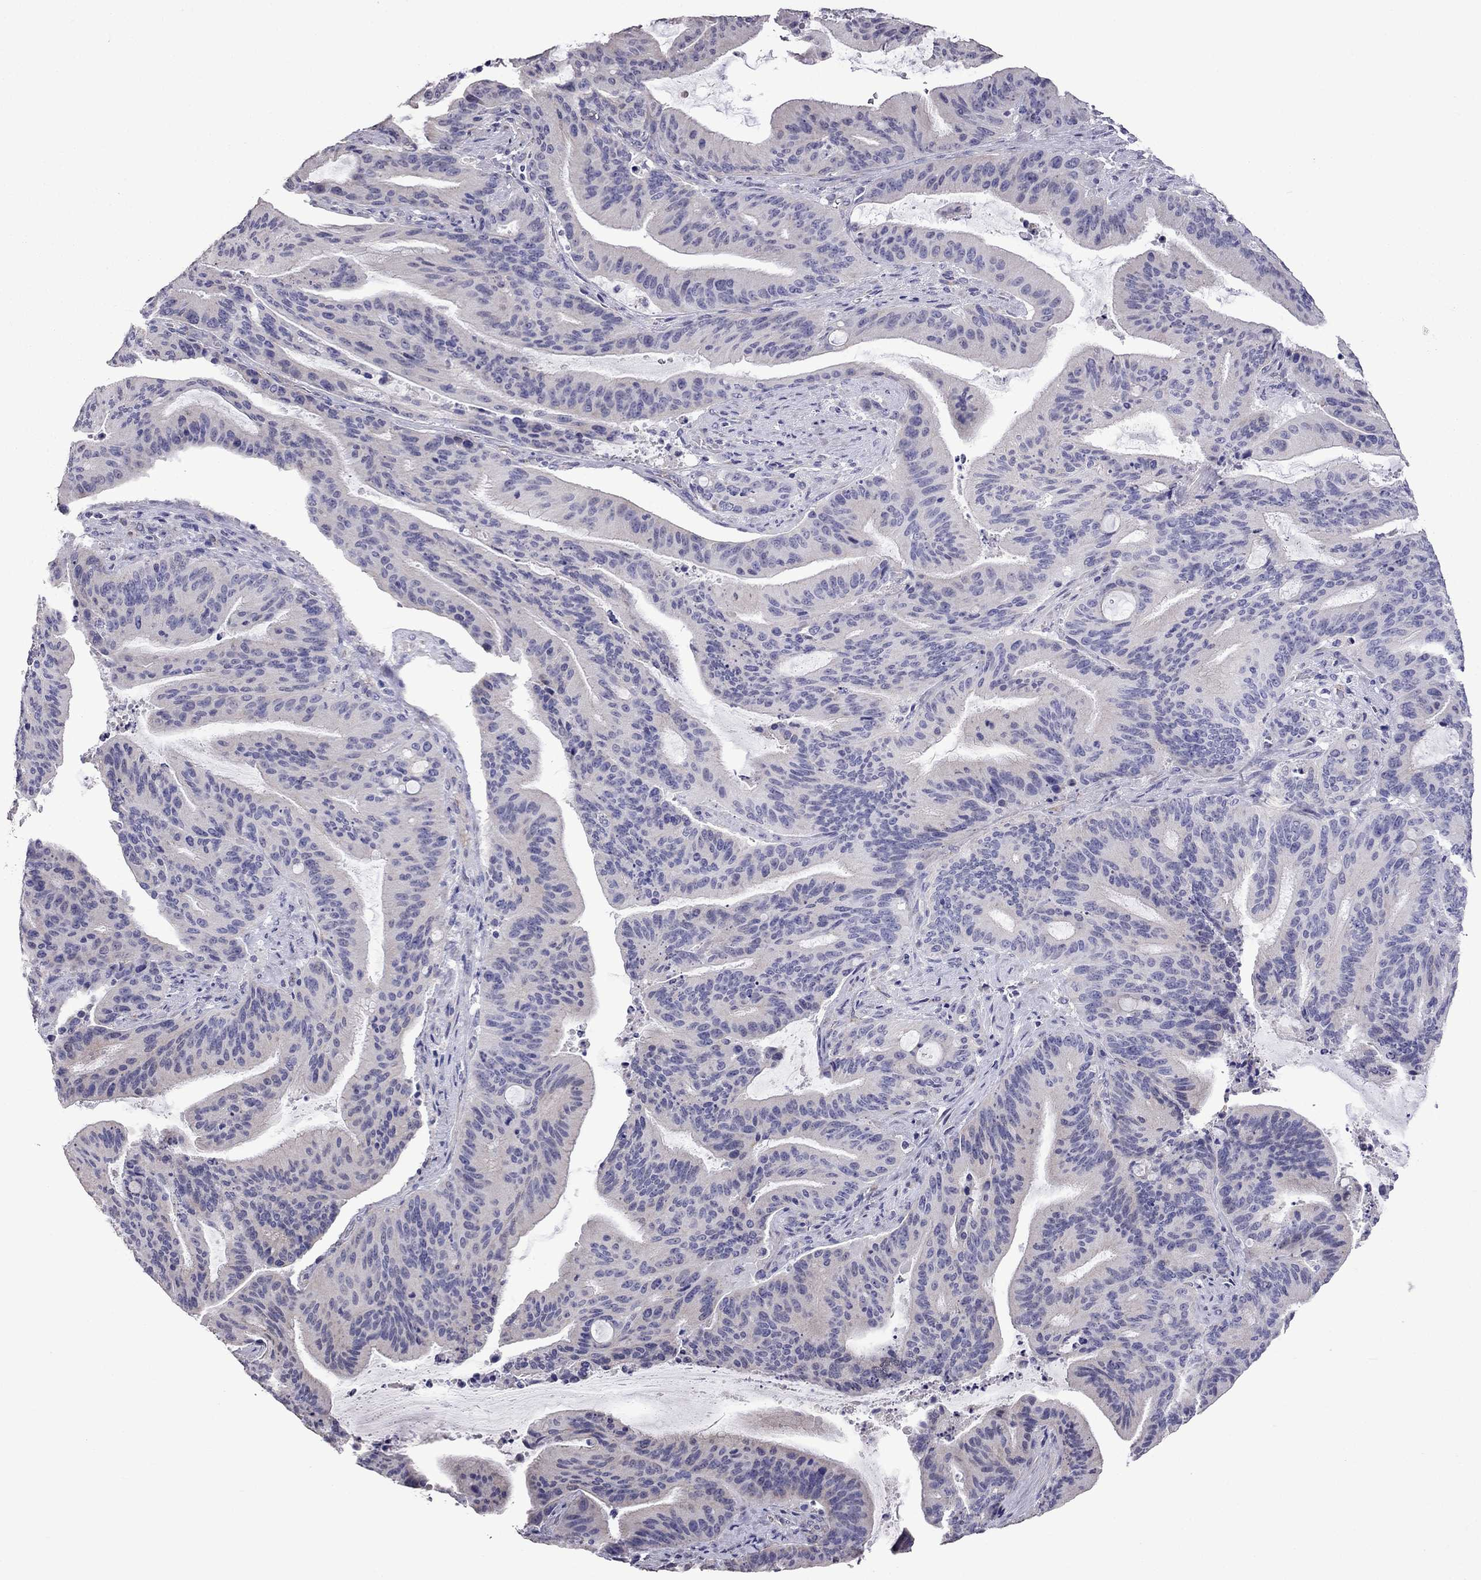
{"staining": {"intensity": "negative", "quantity": "none", "location": "none"}, "tissue": "liver cancer", "cell_type": "Tumor cells", "image_type": "cancer", "snomed": [{"axis": "morphology", "description": "Cholangiocarcinoma"}, {"axis": "topography", "description": "Liver"}], "caption": "DAB (3,3'-diaminobenzidine) immunohistochemical staining of liver cholangiocarcinoma demonstrates no significant expression in tumor cells.", "gene": "AK5", "patient": {"sex": "female", "age": 73}}